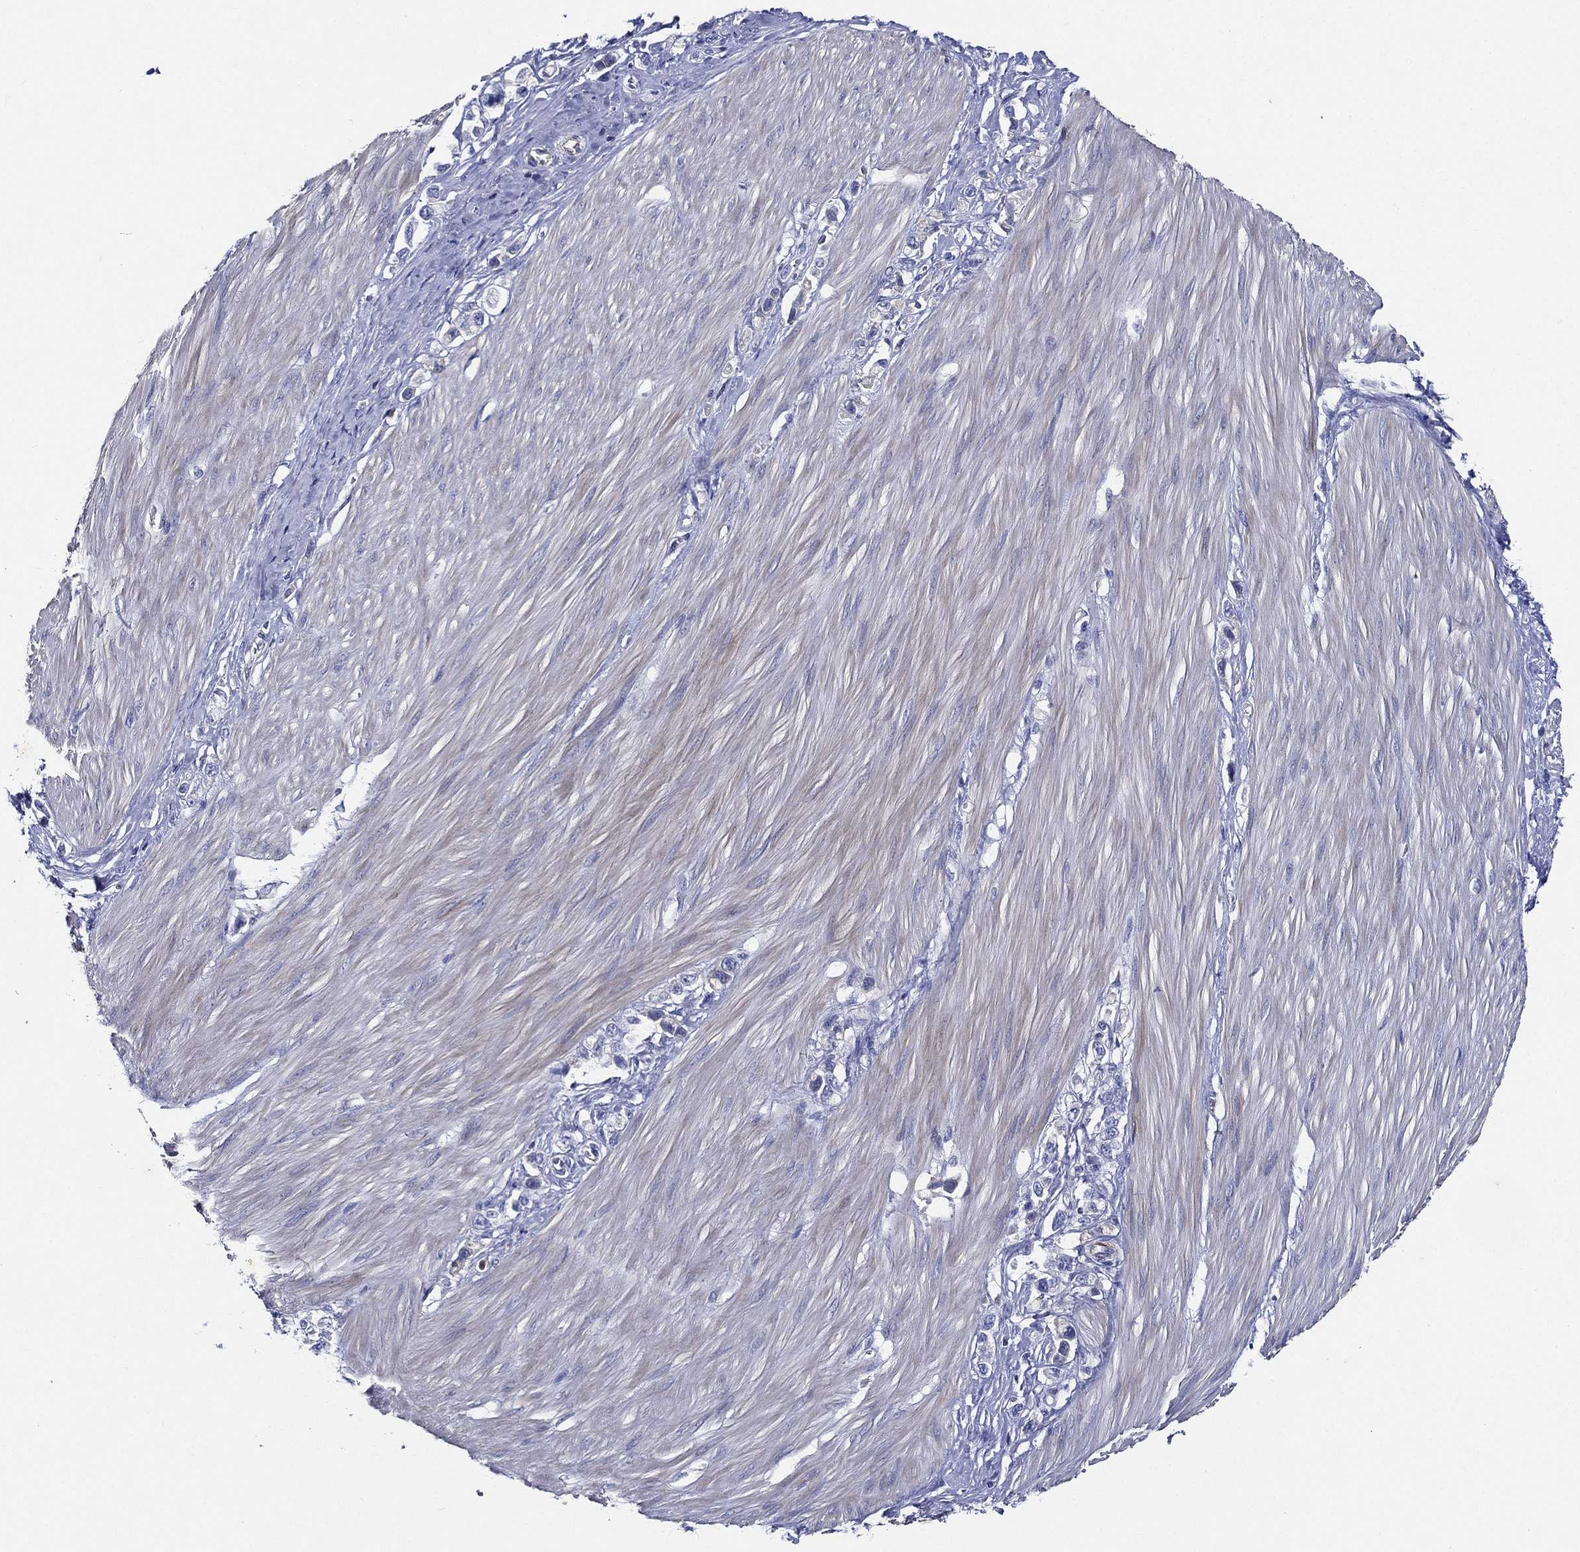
{"staining": {"intensity": "negative", "quantity": "none", "location": "none"}, "tissue": "stomach cancer", "cell_type": "Tumor cells", "image_type": "cancer", "snomed": [{"axis": "morphology", "description": "Normal tissue, NOS"}, {"axis": "morphology", "description": "Adenocarcinoma, NOS"}, {"axis": "morphology", "description": "Adenocarcinoma, High grade"}, {"axis": "topography", "description": "Stomach, upper"}, {"axis": "topography", "description": "Stomach"}], "caption": "High magnification brightfield microscopy of stomach adenocarcinoma stained with DAB (3,3'-diaminobenzidine) (brown) and counterstained with hematoxylin (blue): tumor cells show no significant expression. (DAB (3,3'-diaminobenzidine) immunohistochemistry (IHC), high magnification).", "gene": "TMPRSS11D", "patient": {"sex": "female", "age": 65}}